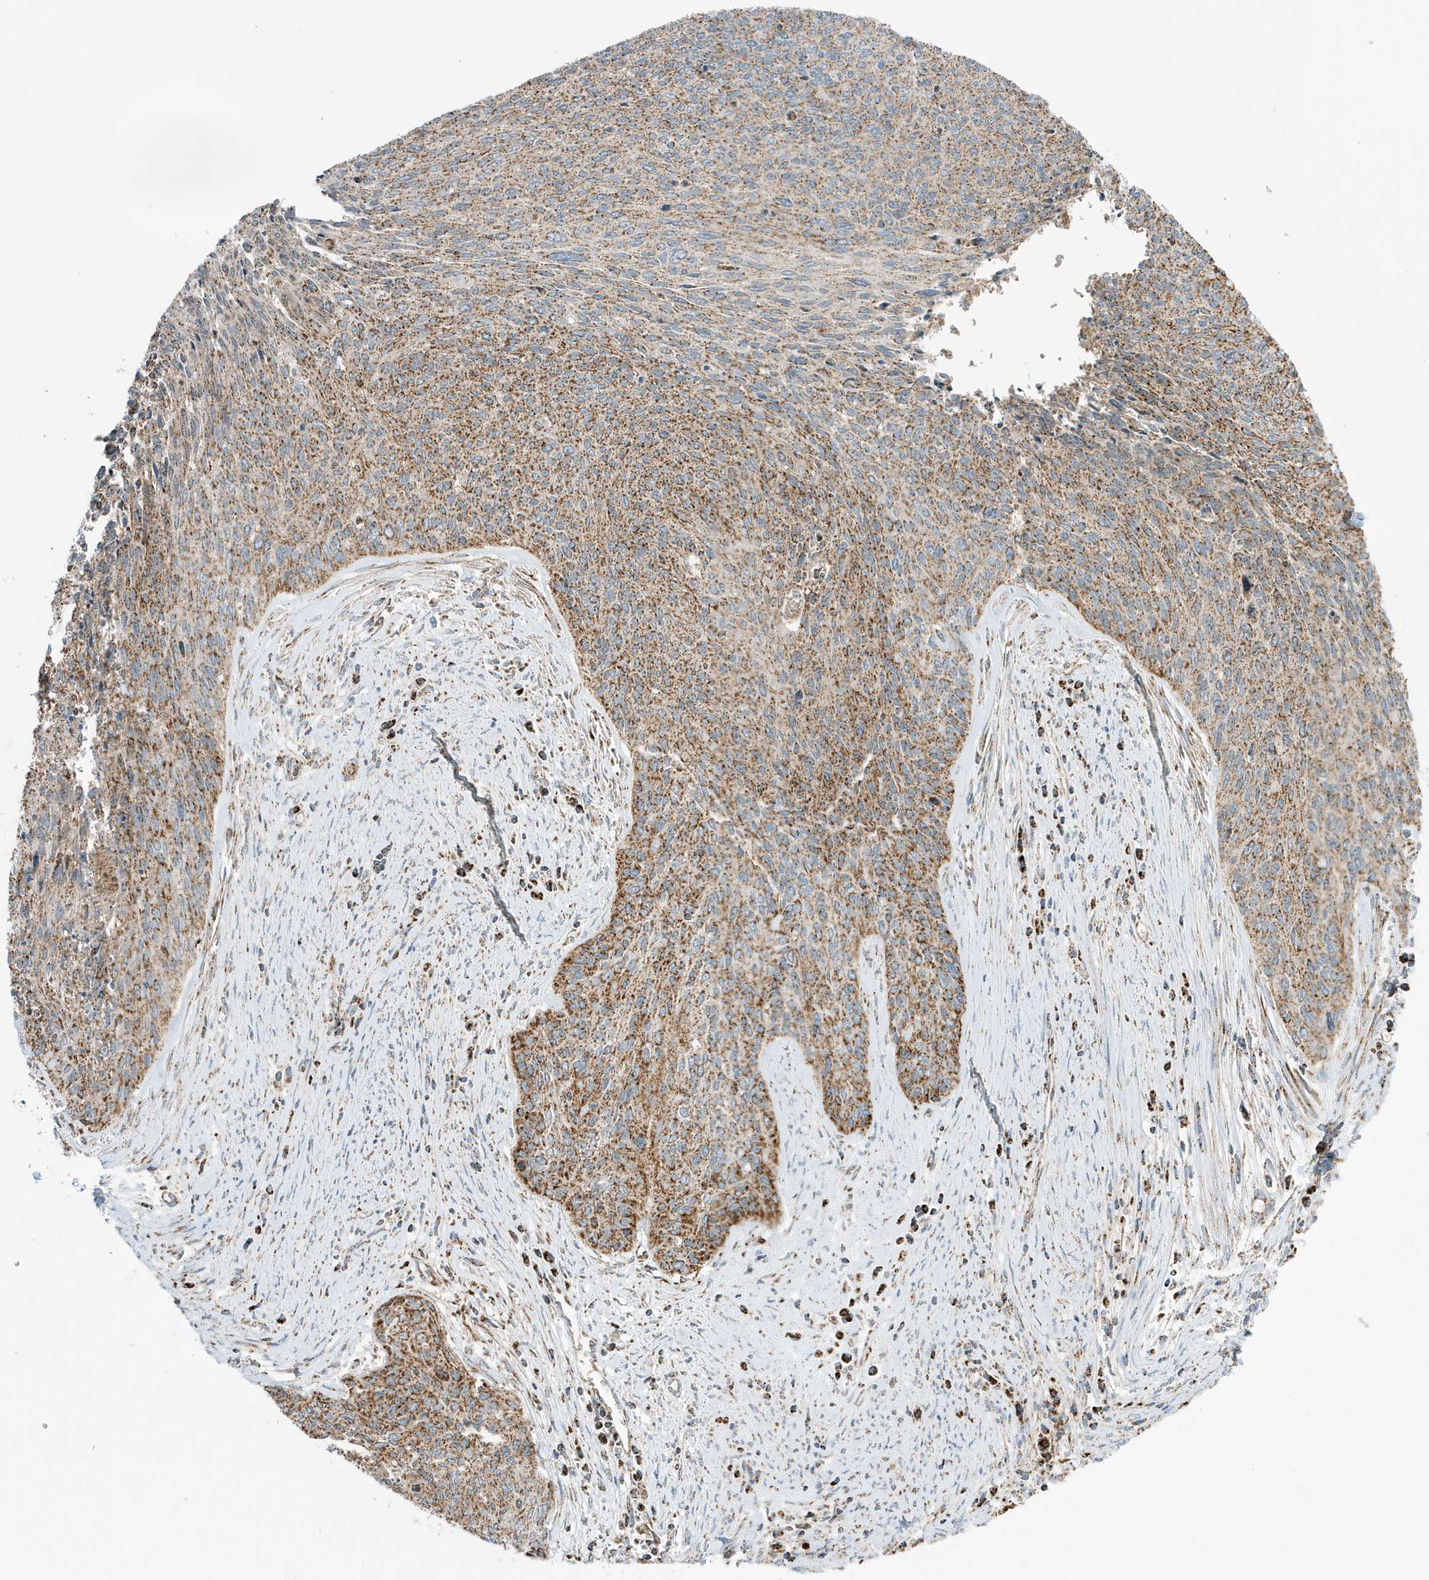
{"staining": {"intensity": "moderate", "quantity": ">75%", "location": "cytoplasmic/membranous"}, "tissue": "cervical cancer", "cell_type": "Tumor cells", "image_type": "cancer", "snomed": [{"axis": "morphology", "description": "Squamous cell carcinoma, NOS"}, {"axis": "topography", "description": "Cervix"}], "caption": "Cervical cancer (squamous cell carcinoma) was stained to show a protein in brown. There is medium levels of moderate cytoplasmic/membranous positivity in approximately >75% of tumor cells. Immunohistochemistry stains the protein in brown and the nuclei are stained blue.", "gene": "ATP5ME", "patient": {"sex": "female", "age": 55}}